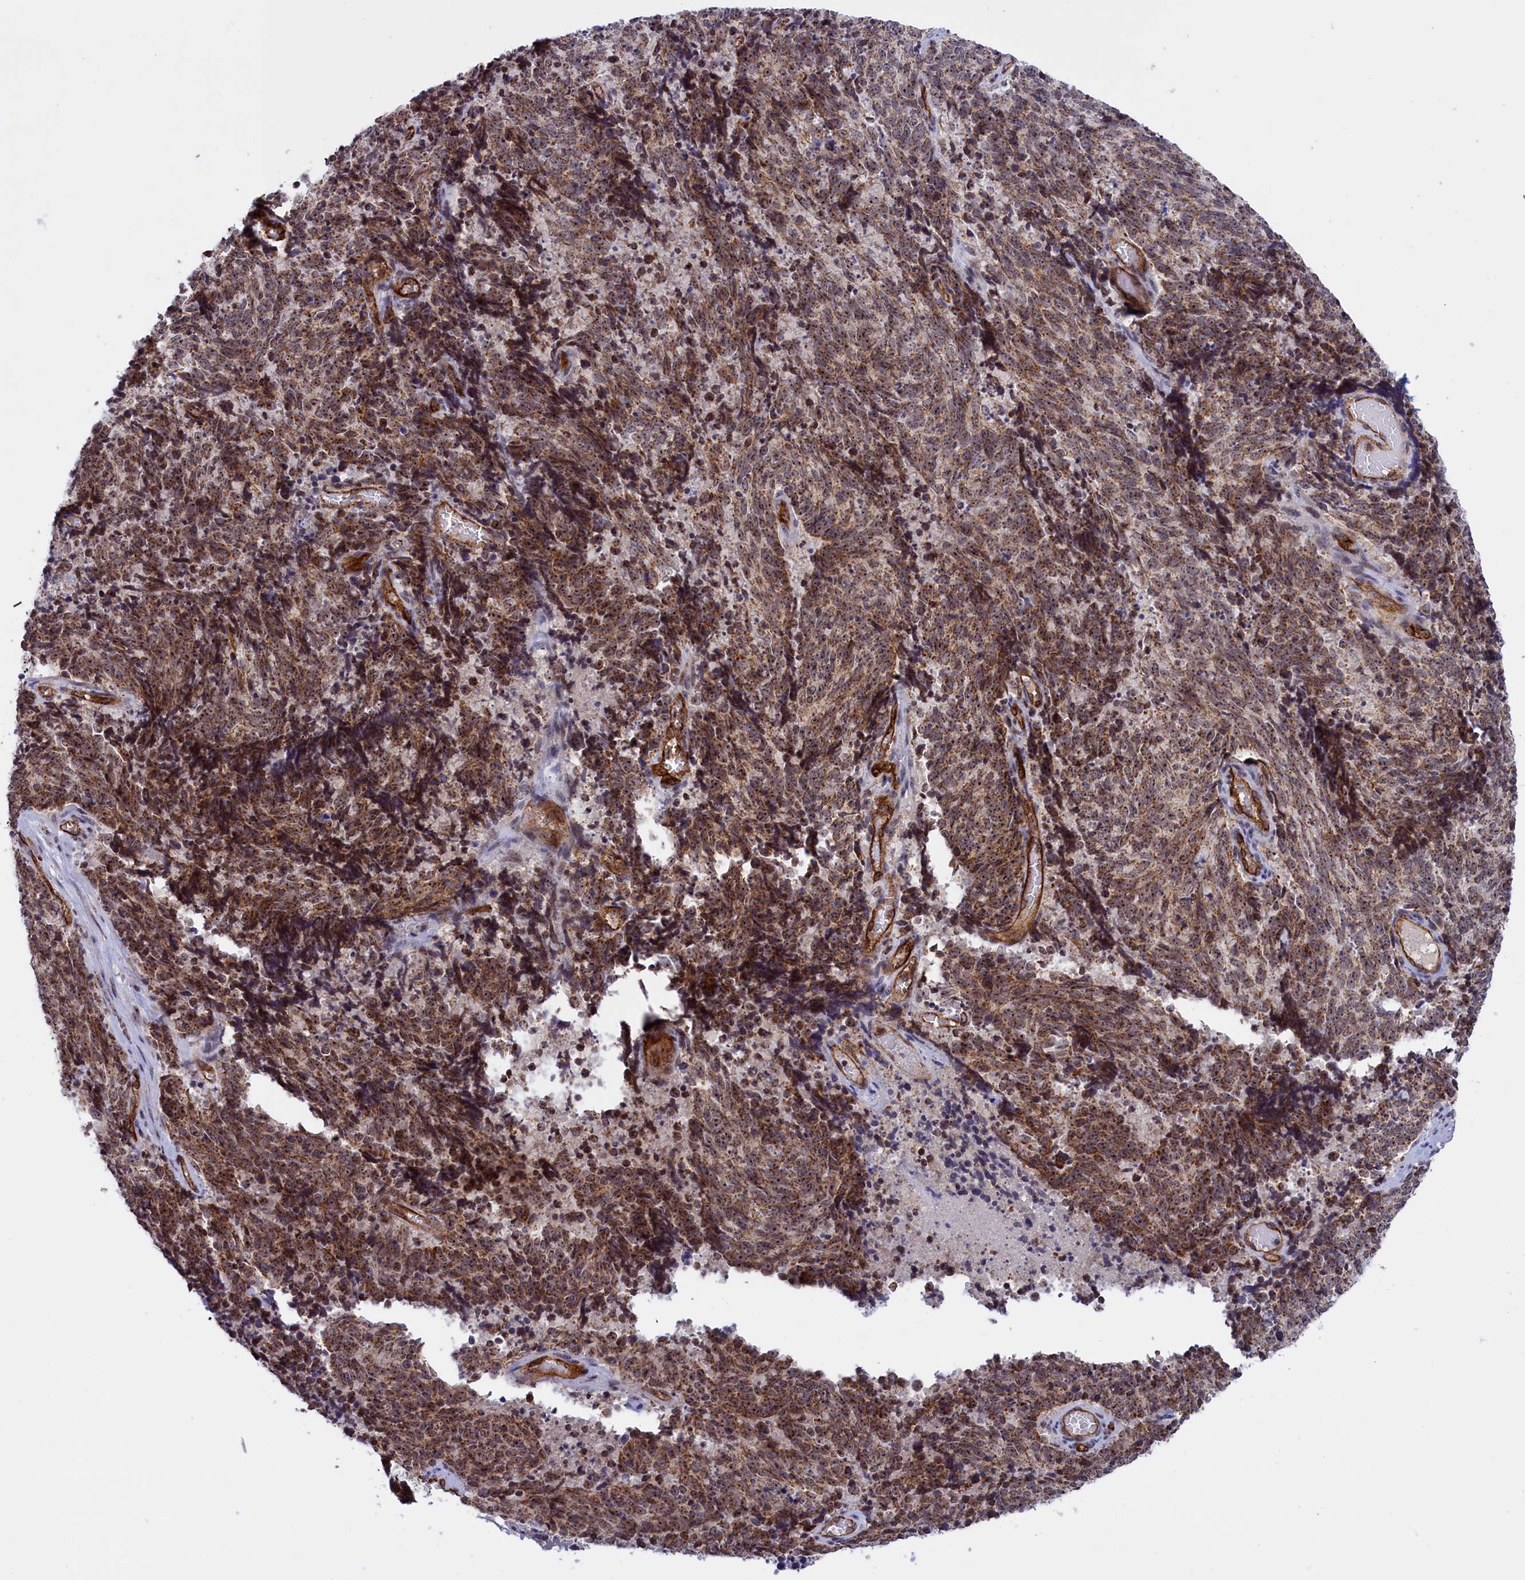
{"staining": {"intensity": "moderate", "quantity": ">75%", "location": "cytoplasmic/membranous,nuclear"}, "tissue": "cervical cancer", "cell_type": "Tumor cells", "image_type": "cancer", "snomed": [{"axis": "morphology", "description": "Squamous cell carcinoma, NOS"}, {"axis": "topography", "description": "Cervix"}], "caption": "Cervical squamous cell carcinoma stained for a protein (brown) exhibits moderate cytoplasmic/membranous and nuclear positive expression in approximately >75% of tumor cells.", "gene": "MPND", "patient": {"sex": "female", "age": 29}}